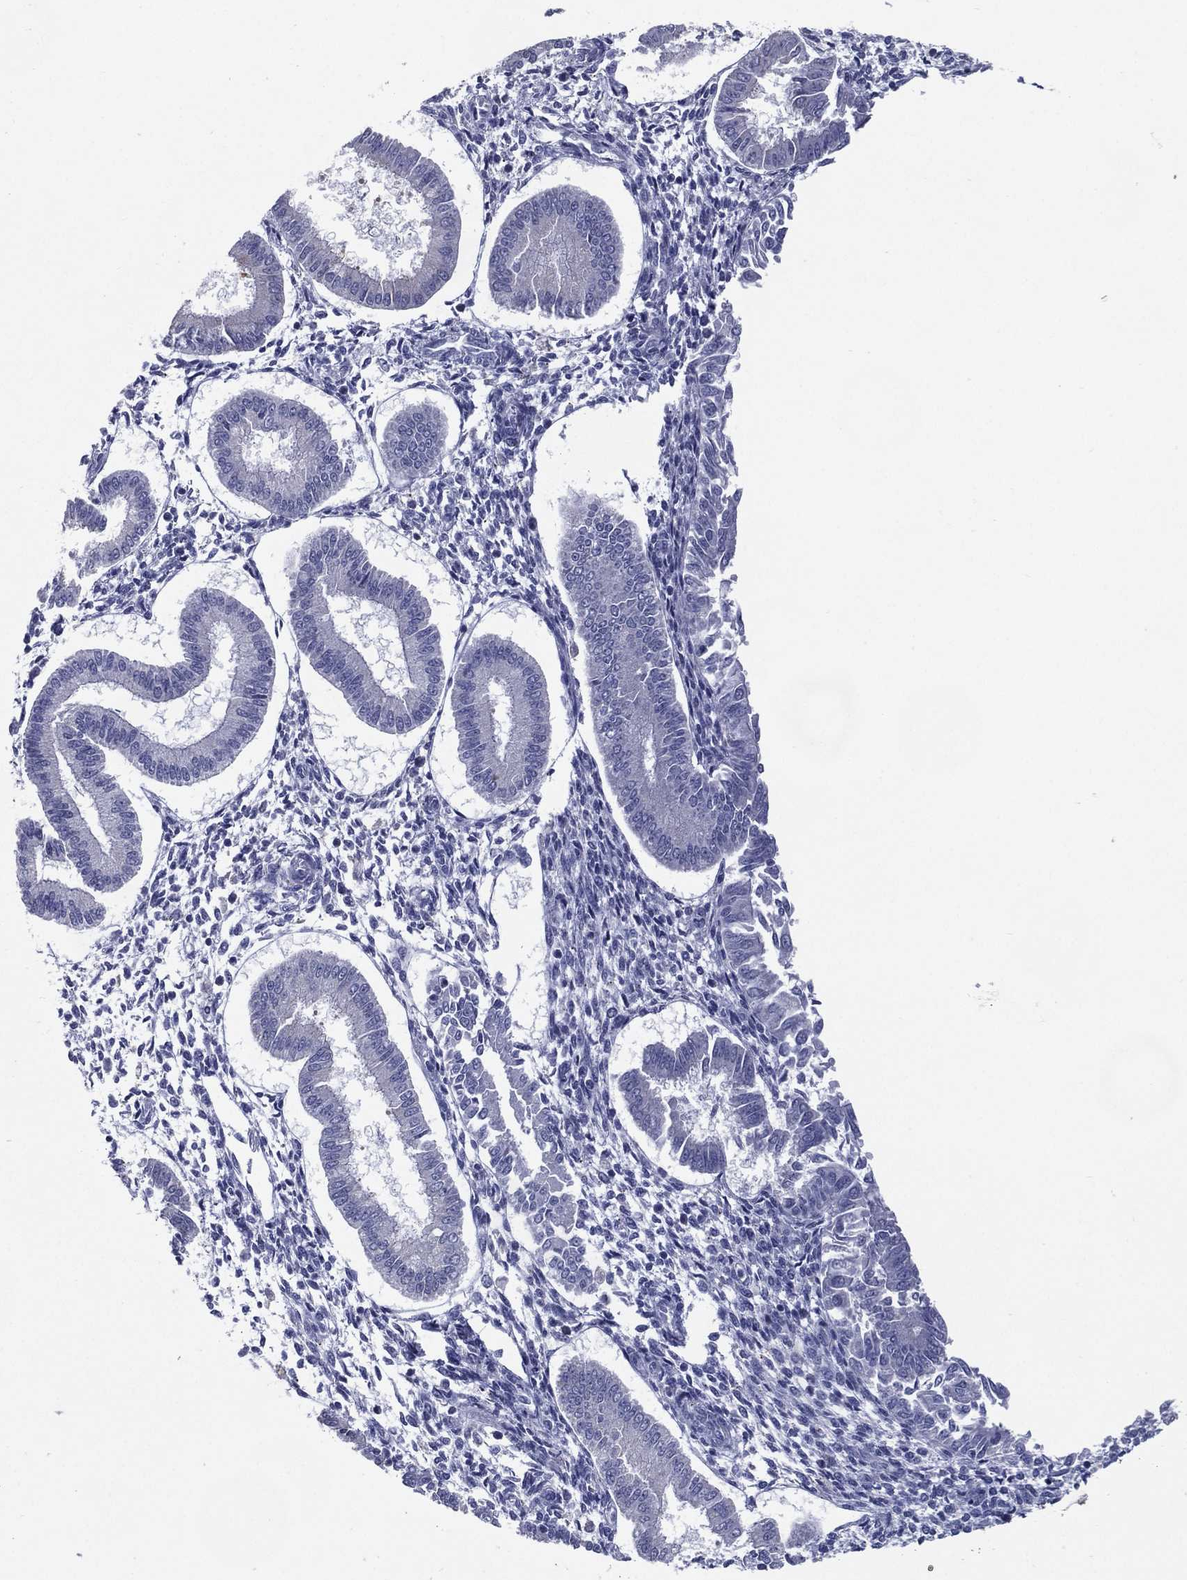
{"staining": {"intensity": "negative", "quantity": "none", "location": "none"}, "tissue": "endometrium", "cell_type": "Cells in endometrial stroma", "image_type": "normal", "snomed": [{"axis": "morphology", "description": "Normal tissue, NOS"}, {"axis": "topography", "description": "Endometrium"}], "caption": "IHC image of normal endometrium: endometrium stained with DAB (3,3'-diaminobenzidine) exhibits no significant protein positivity in cells in endometrial stroma. (DAB (3,3'-diaminobenzidine) immunohistochemistry, high magnification).", "gene": "C19orf18", "patient": {"sex": "female", "age": 43}}